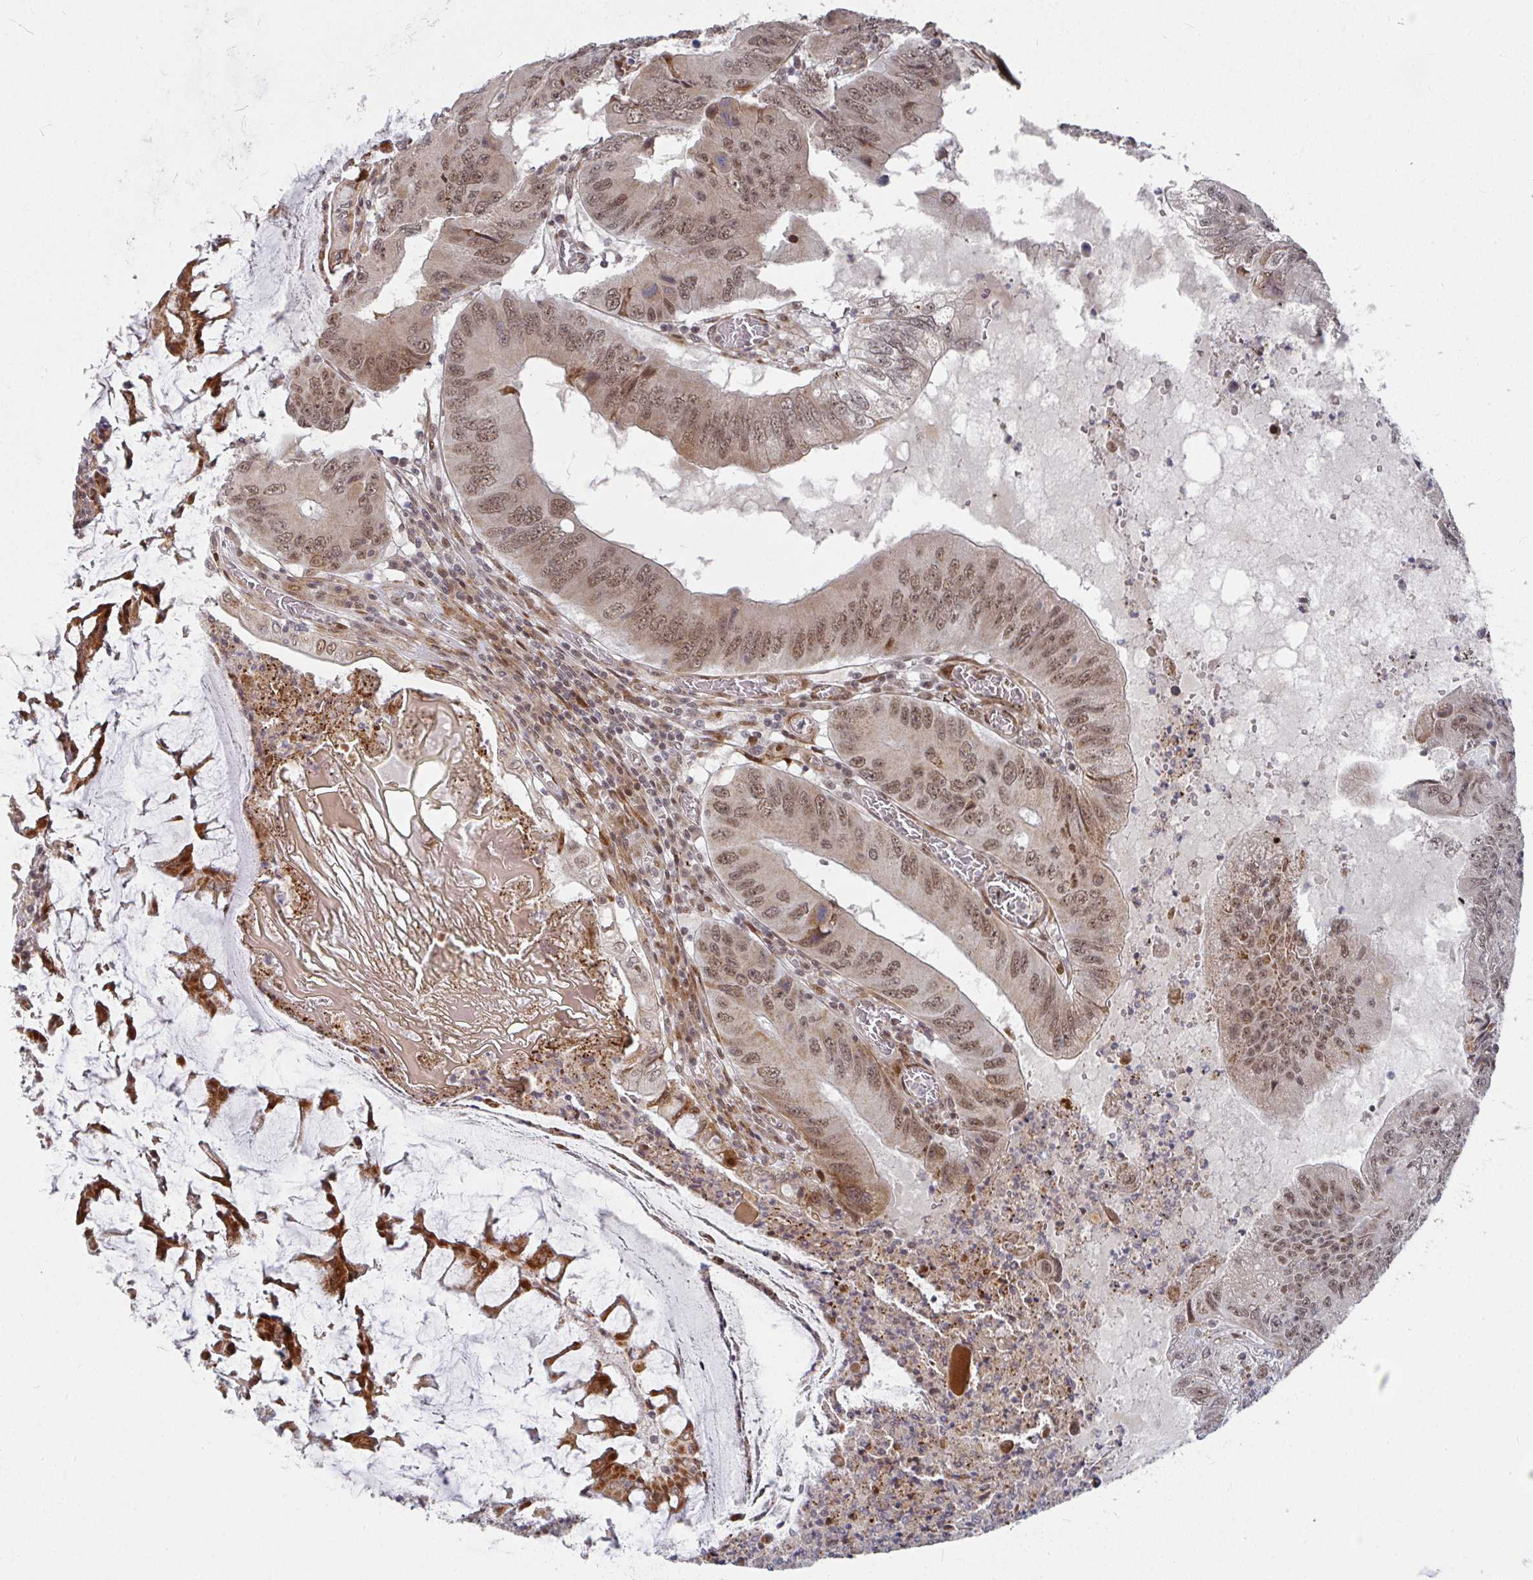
{"staining": {"intensity": "moderate", "quantity": ">75%", "location": "cytoplasmic/membranous,nuclear"}, "tissue": "colorectal cancer", "cell_type": "Tumor cells", "image_type": "cancer", "snomed": [{"axis": "morphology", "description": "Adenocarcinoma, NOS"}, {"axis": "topography", "description": "Colon"}], "caption": "Adenocarcinoma (colorectal) was stained to show a protein in brown. There is medium levels of moderate cytoplasmic/membranous and nuclear positivity in about >75% of tumor cells.", "gene": "RBBP5", "patient": {"sex": "male", "age": 53}}